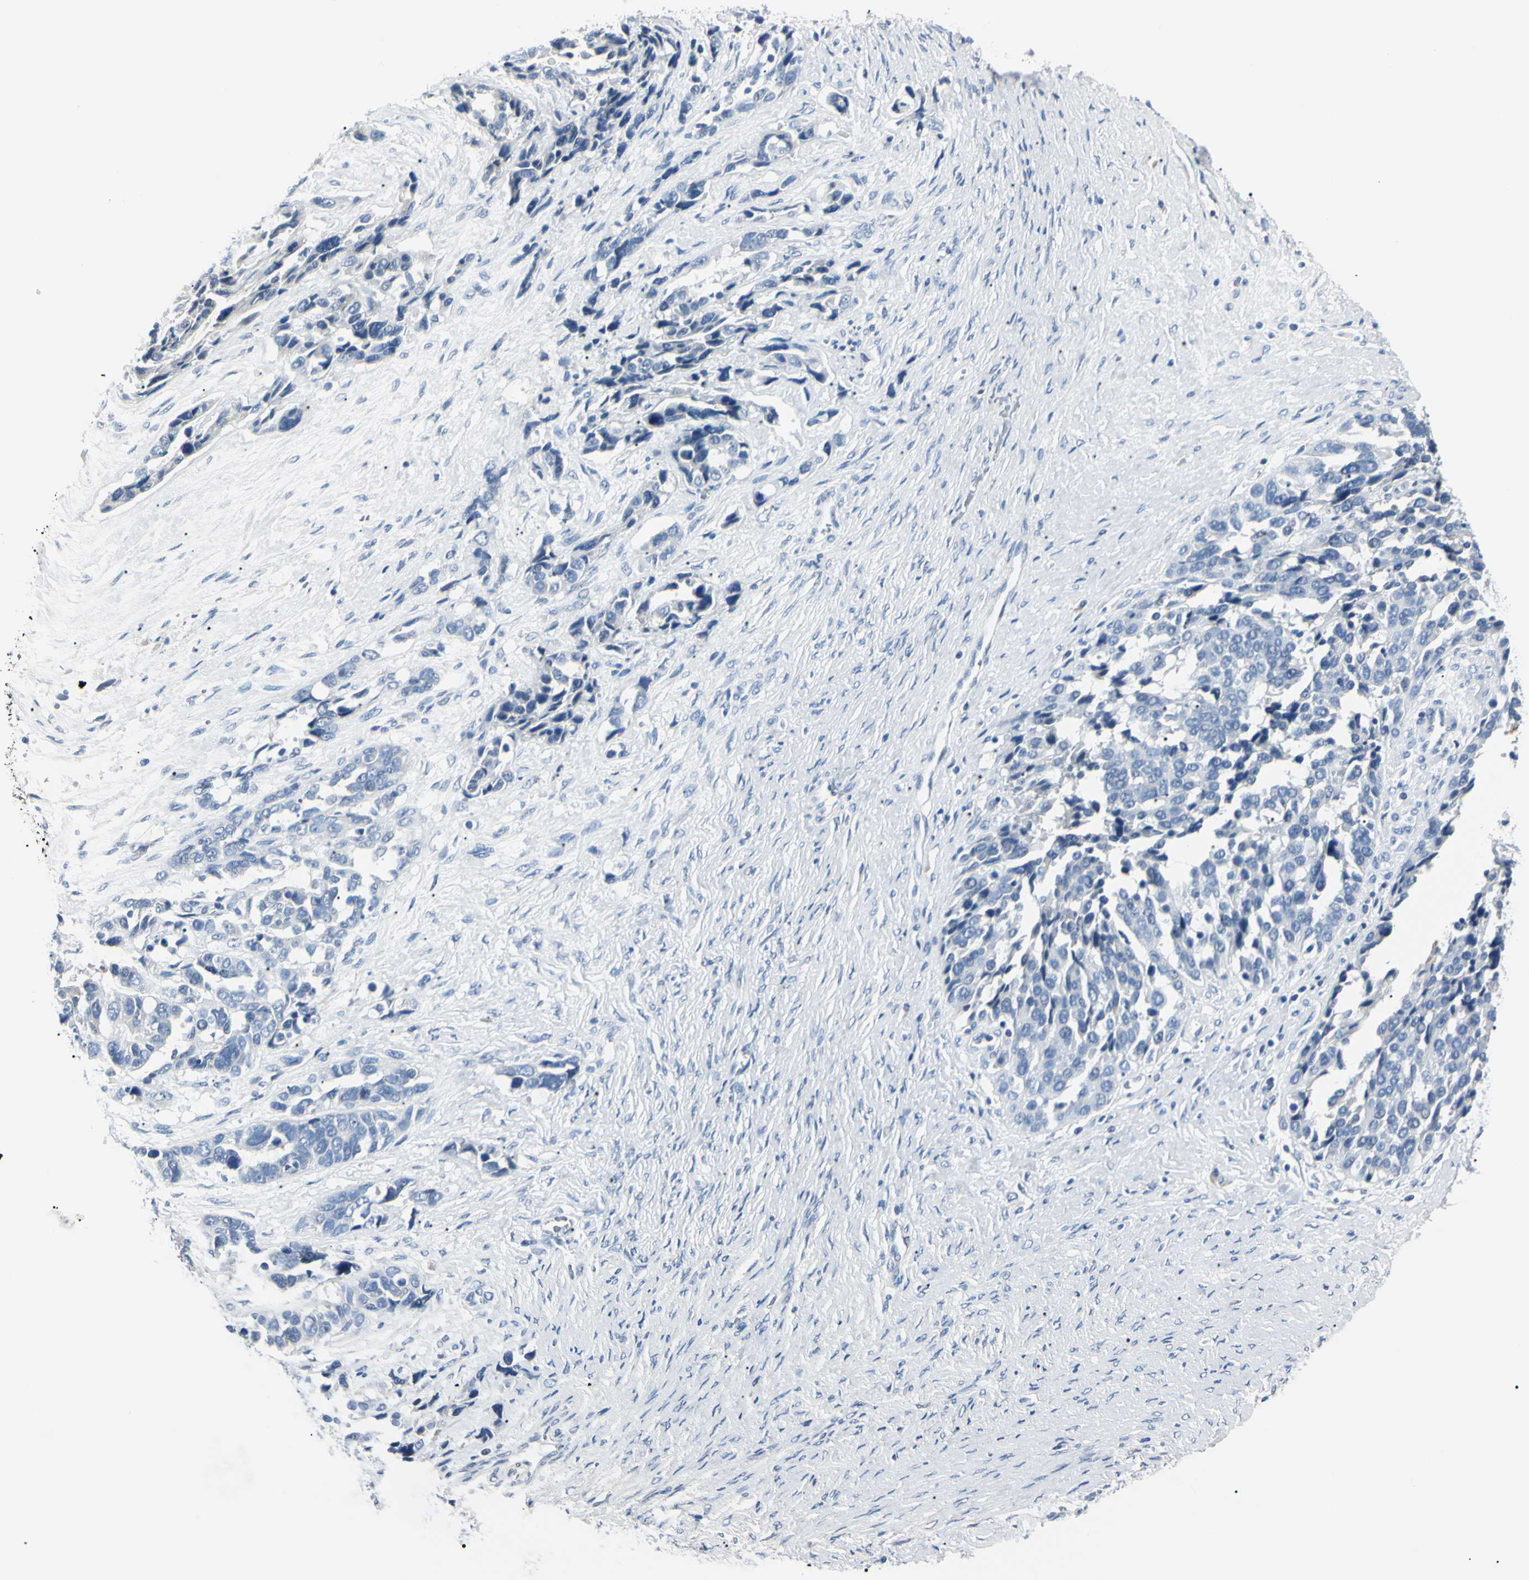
{"staining": {"intensity": "negative", "quantity": "none", "location": "none"}, "tissue": "ovarian cancer", "cell_type": "Tumor cells", "image_type": "cancer", "snomed": [{"axis": "morphology", "description": "Cystadenocarcinoma, serous, NOS"}, {"axis": "topography", "description": "Ovary"}], "caption": "Immunohistochemistry (IHC) photomicrograph of neoplastic tissue: ovarian cancer stained with DAB (3,3'-diaminobenzidine) demonstrates no significant protein staining in tumor cells.", "gene": "AKR1C3", "patient": {"sex": "female", "age": 44}}